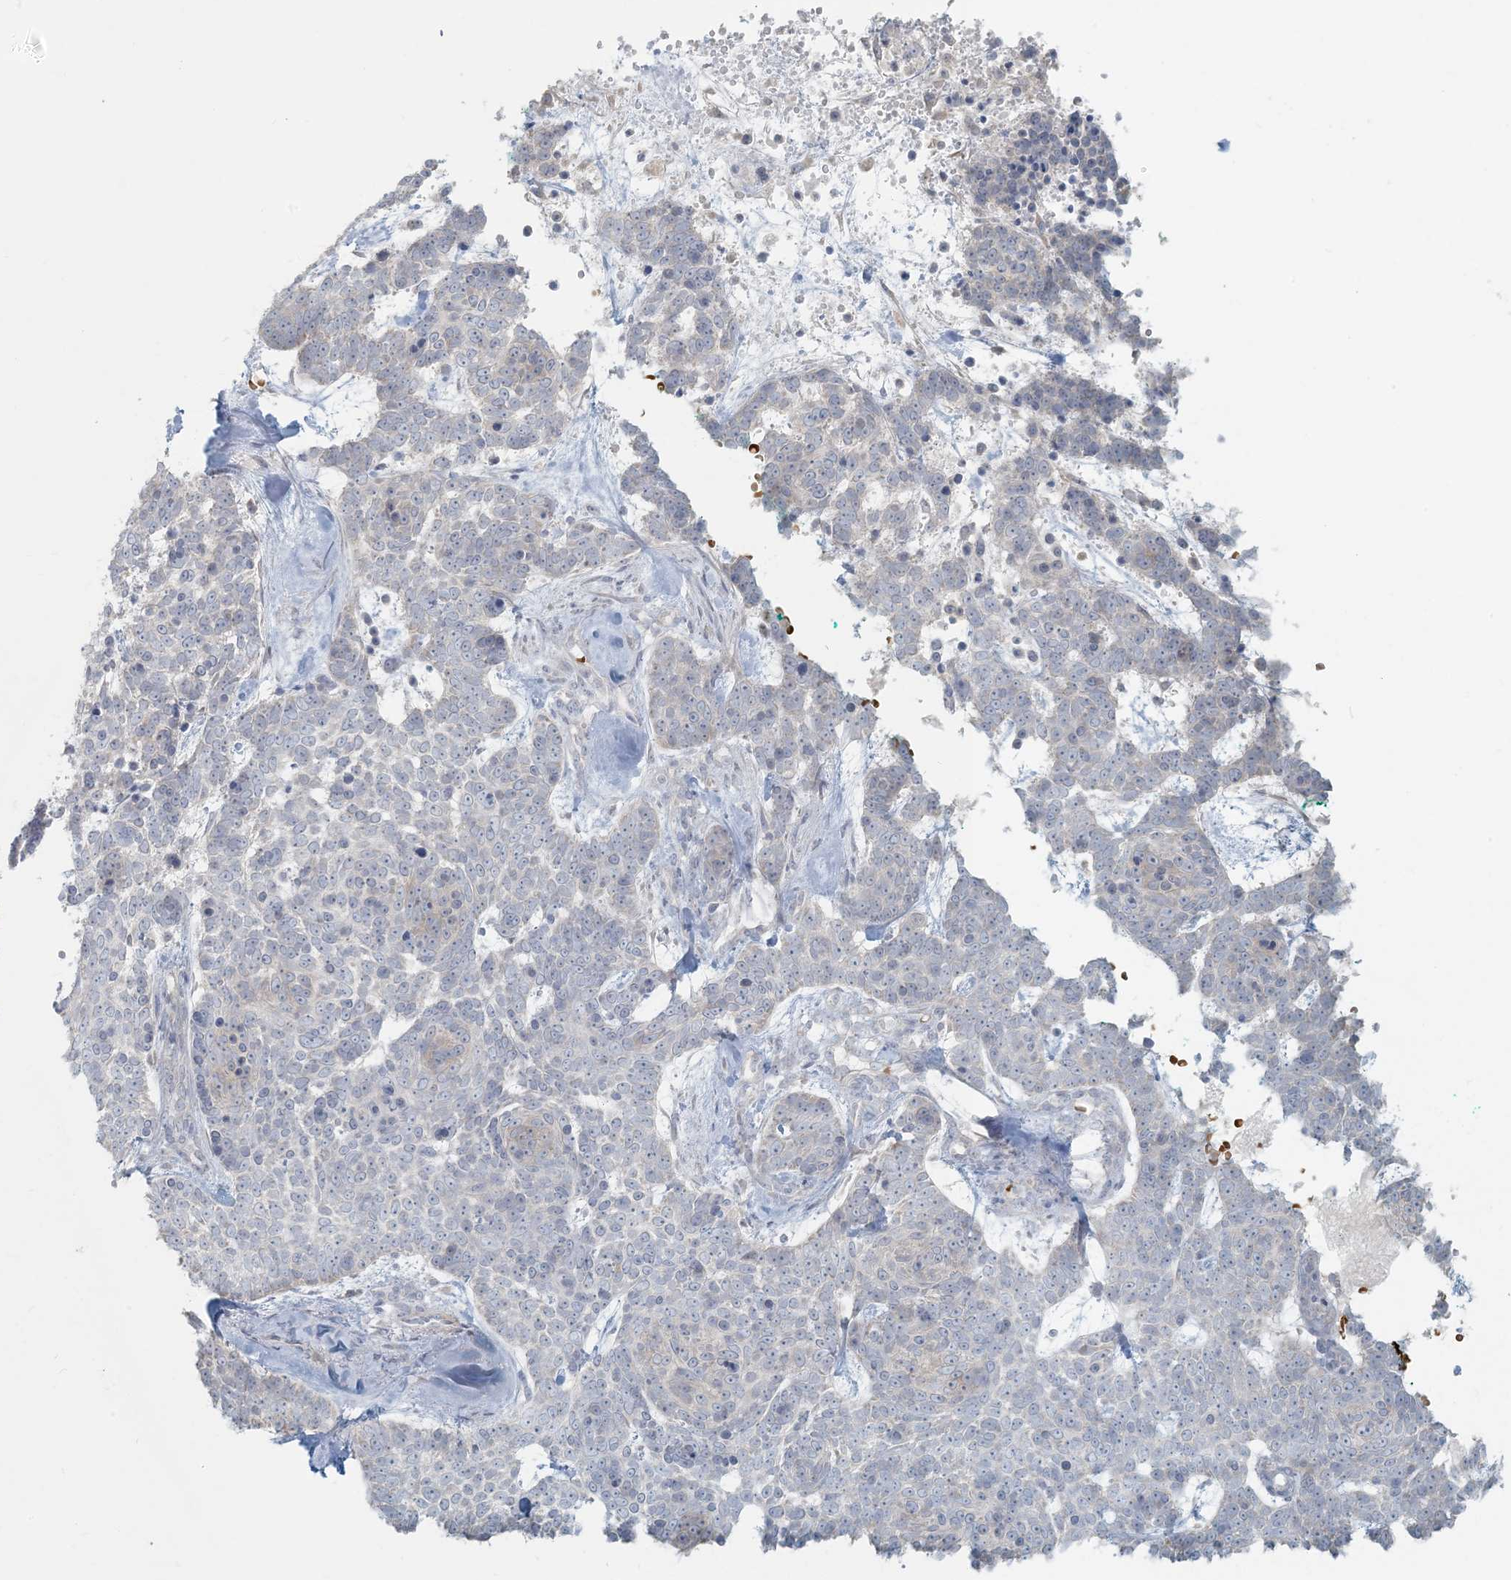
{"staining": {"intensity": "negative", "quantity": "none", "location": "none"}, "tissue": "skin cancer", "cell_type": "Tumor cells", "image_type": "cancer", "snomed": [{"axis": "morphology", "description": "Basal cell carcinoma"}, {"axis": "topography", "description": "Skin"}], "caption": "Skin cancer (basal cell carcinoma) was stained to show a protein in brown. There is no significant positivity in tumor cells. Nuclei are stained in blue.", "gene": "CTDNEP1", "patient": {"sex": "female", "age": 81}}